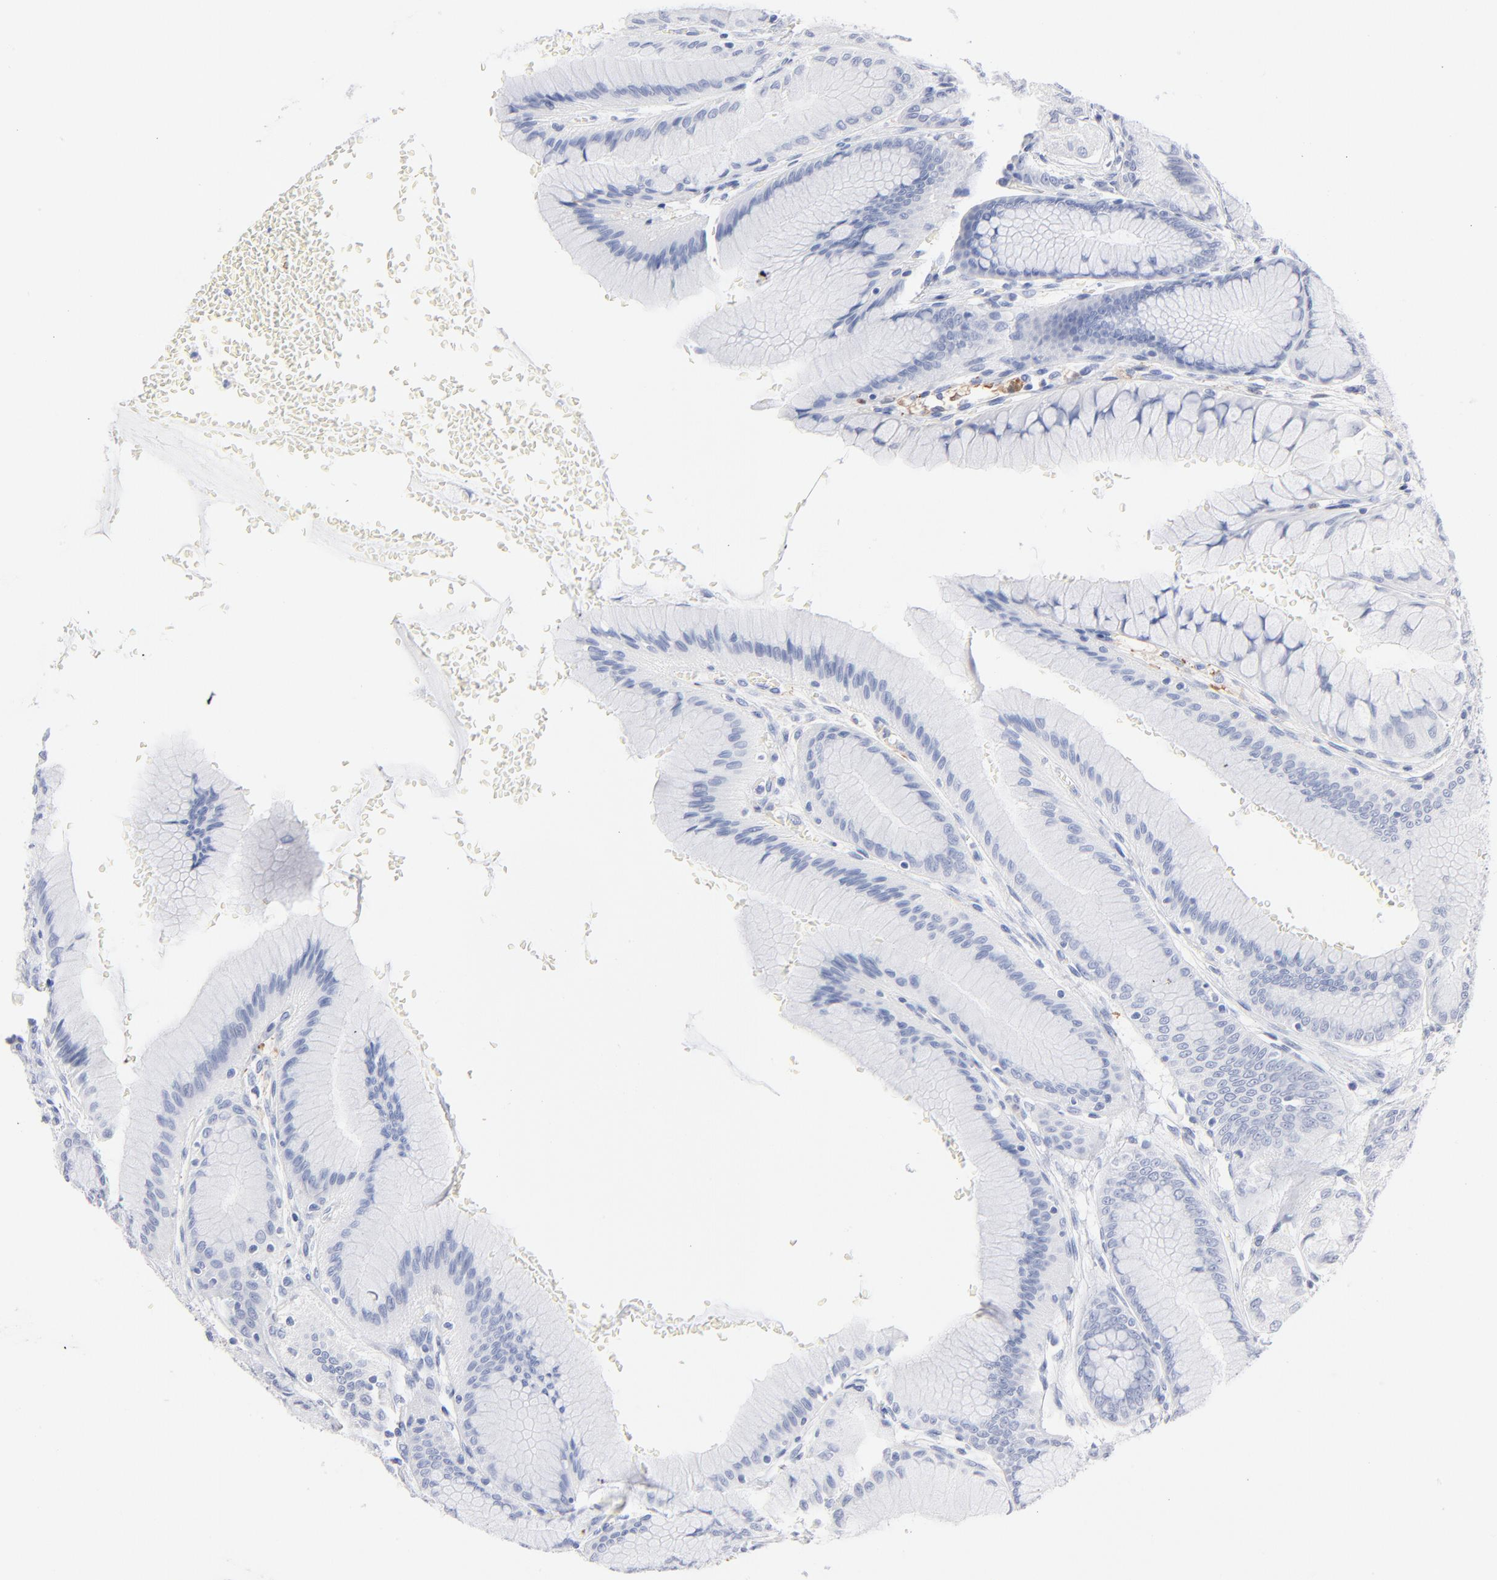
{"staining": {"intensity": "negative", "quantity": "none", "location": "none"}, "tissue": "stomach", "cell_type": "Glandular cells", "image_type": "normal", "snomed": [{"axis": "morphology", "description": "Normal tissue, NOS"}, {"axis": "morphology", "description": "Adenocarcinoma, NOS"}, {"axis": "topography", "description": "Stomach"}, {"axis": "topography", "description": "Stomach, lower"}], "caption": "This micrograph is of benign stomach stained with IHC to label a protein in brown with the nuclei are counter-stained blue. There is no expression in glandular cells. (DAB (3,3'-diaminobenzidine) immunohistochemistry visualized using brightfield microscopy, high magnification).", "gene": "IFIT2", "patient": {"sex": "female", "age": 65}}